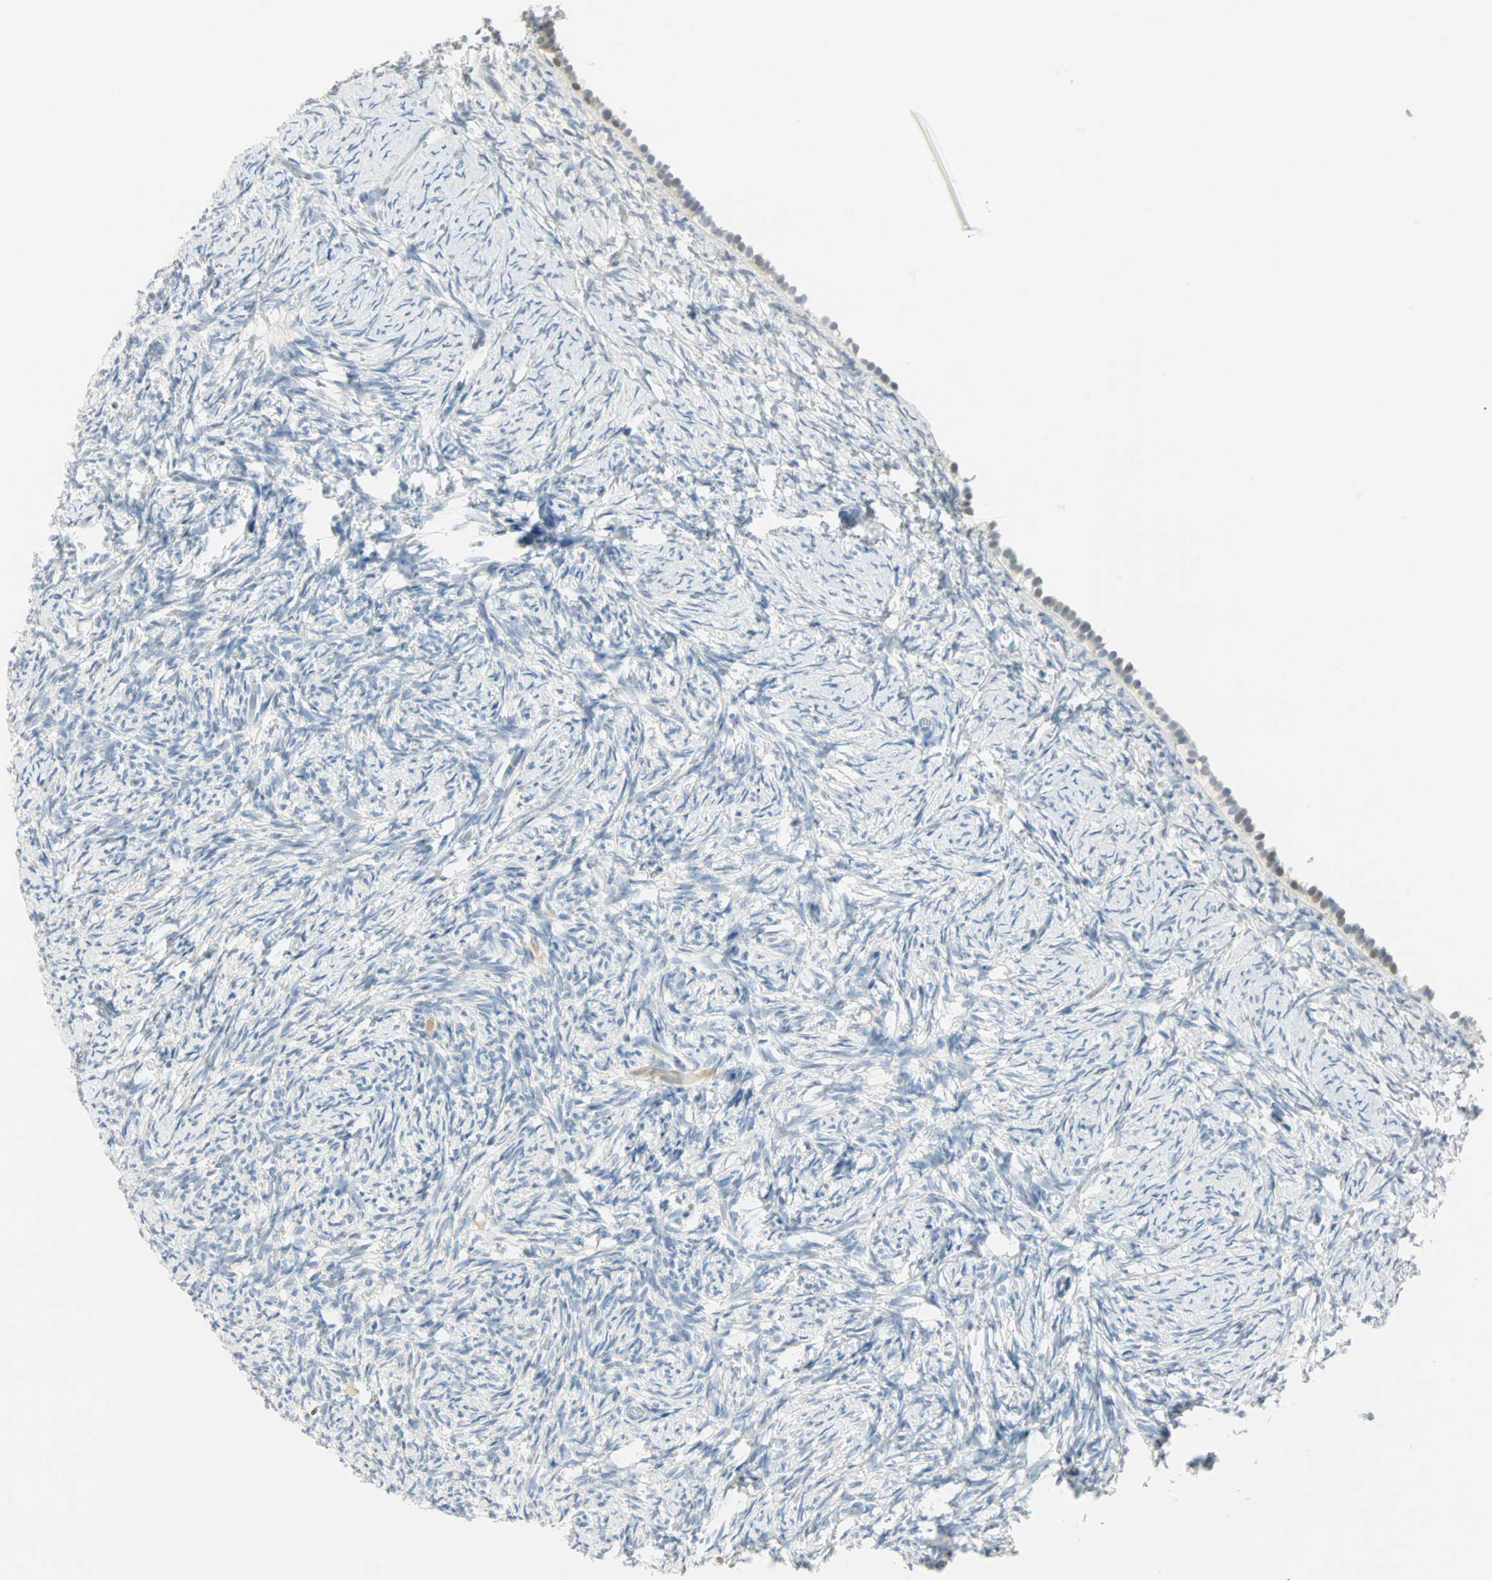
{"staining": {"intensity": "negative", "quantity": "none", "location": "none"}, "tissue": "ovary", "cell_type": "Ovarian stroma cells", "image_type": "normal", "snomed": [{"axis": "morphology", "description": "Normal tissue, NOS"}, {"axis": "topography", "description": "Ovary"}], "caption": "An image of ovary stained for a protein demonstrates no brown staining in ovarian stroma cells.", "gene": "MLLT10", "patient": {"sex": "female", "age": 60}}